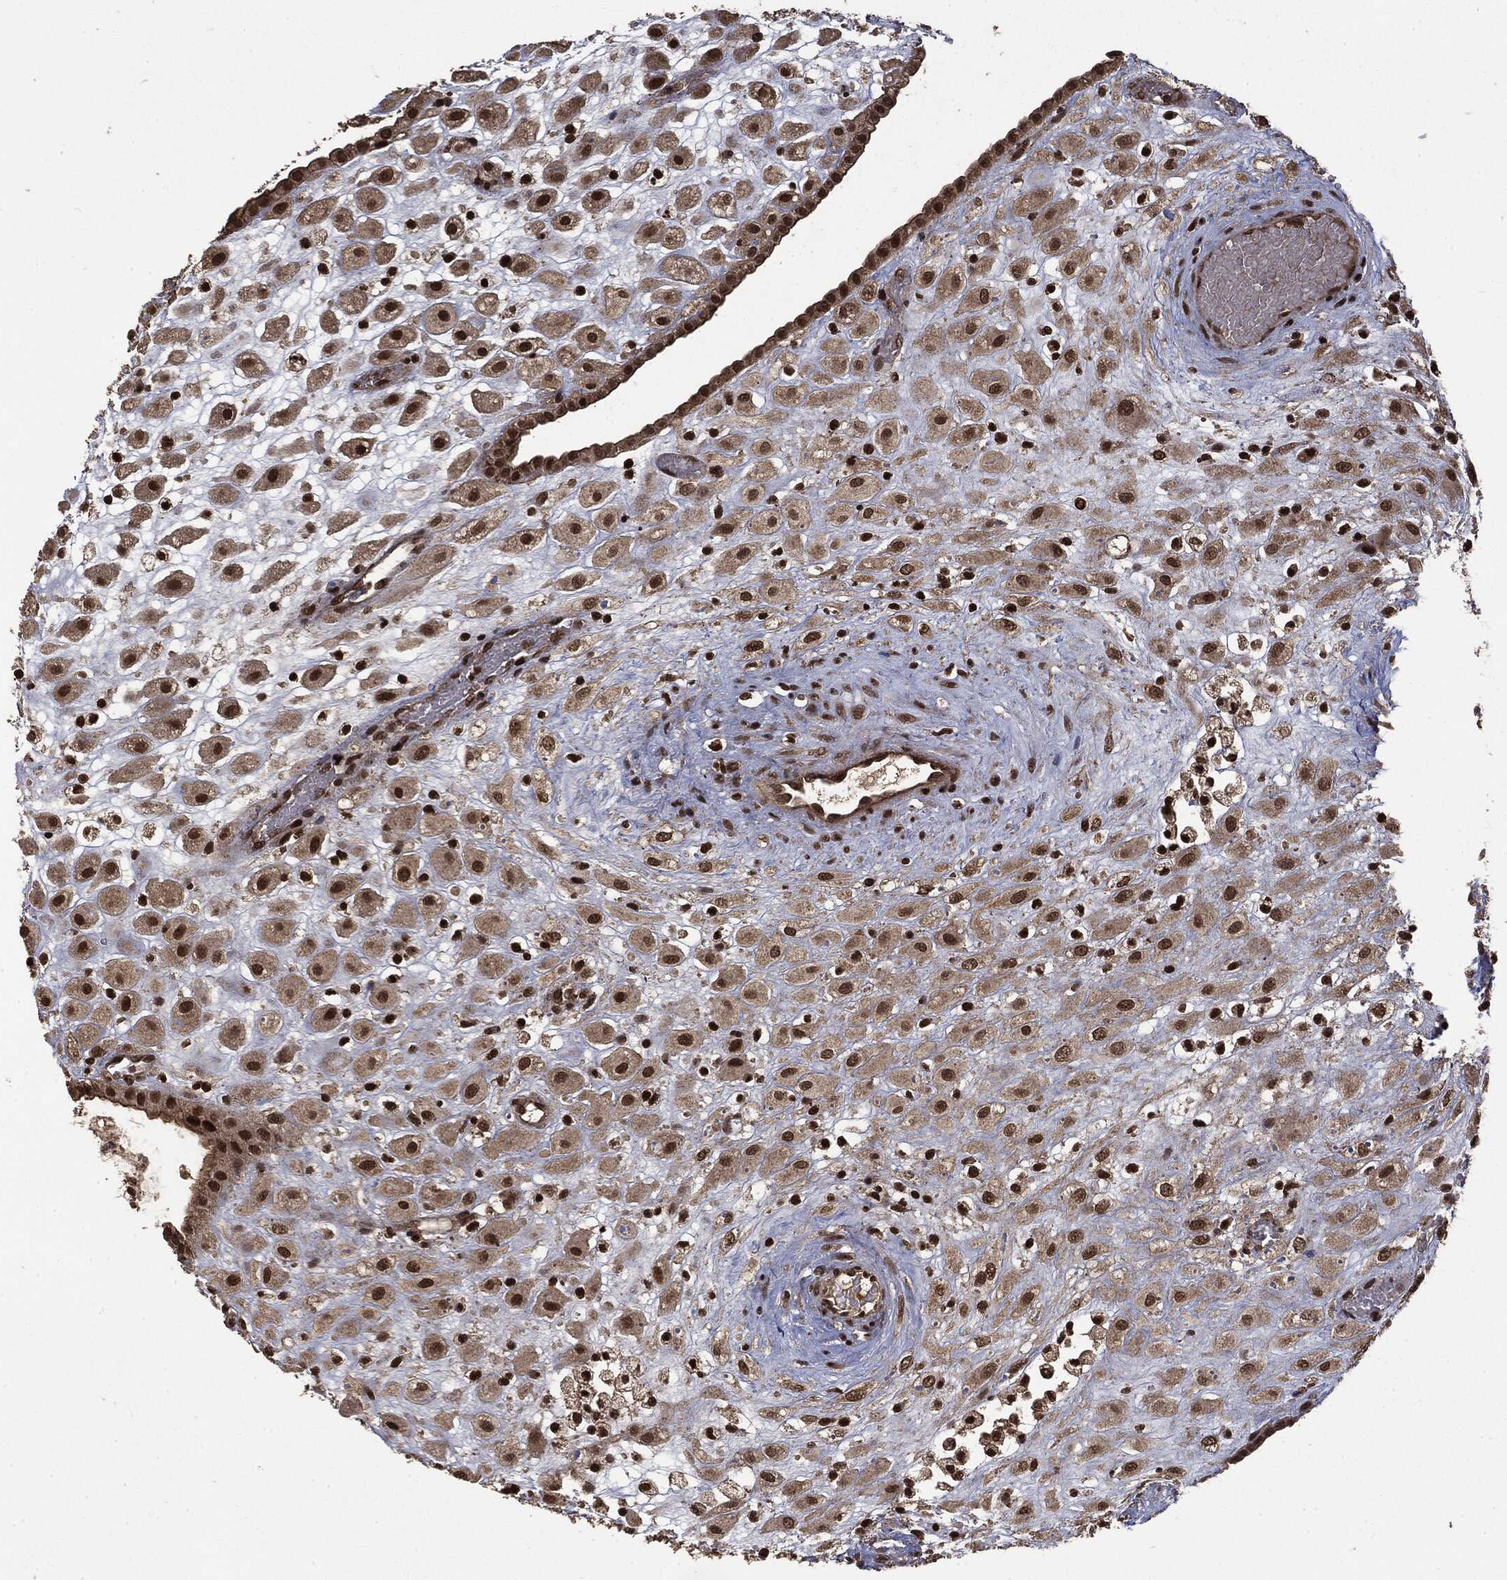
{"staining": {"intensity": "strong", "quantity": ">75%", "location": "nuclear"}, "tissue": "placenta", "cell_type": "Decidual cells", "image_type": "normal", "snomed": [{"axis": "morphology", "description": "Normal tissue, NOS"}, {"axis": "topography", "description": "Placenta"}], "caption": "Normal placenta was stained to show a protein in brown. There is high levels of strong nuclear expression in about >75% of decidual cells.", "gene": "CTDP1", "patient": {"sex": "female", "age": 24}}